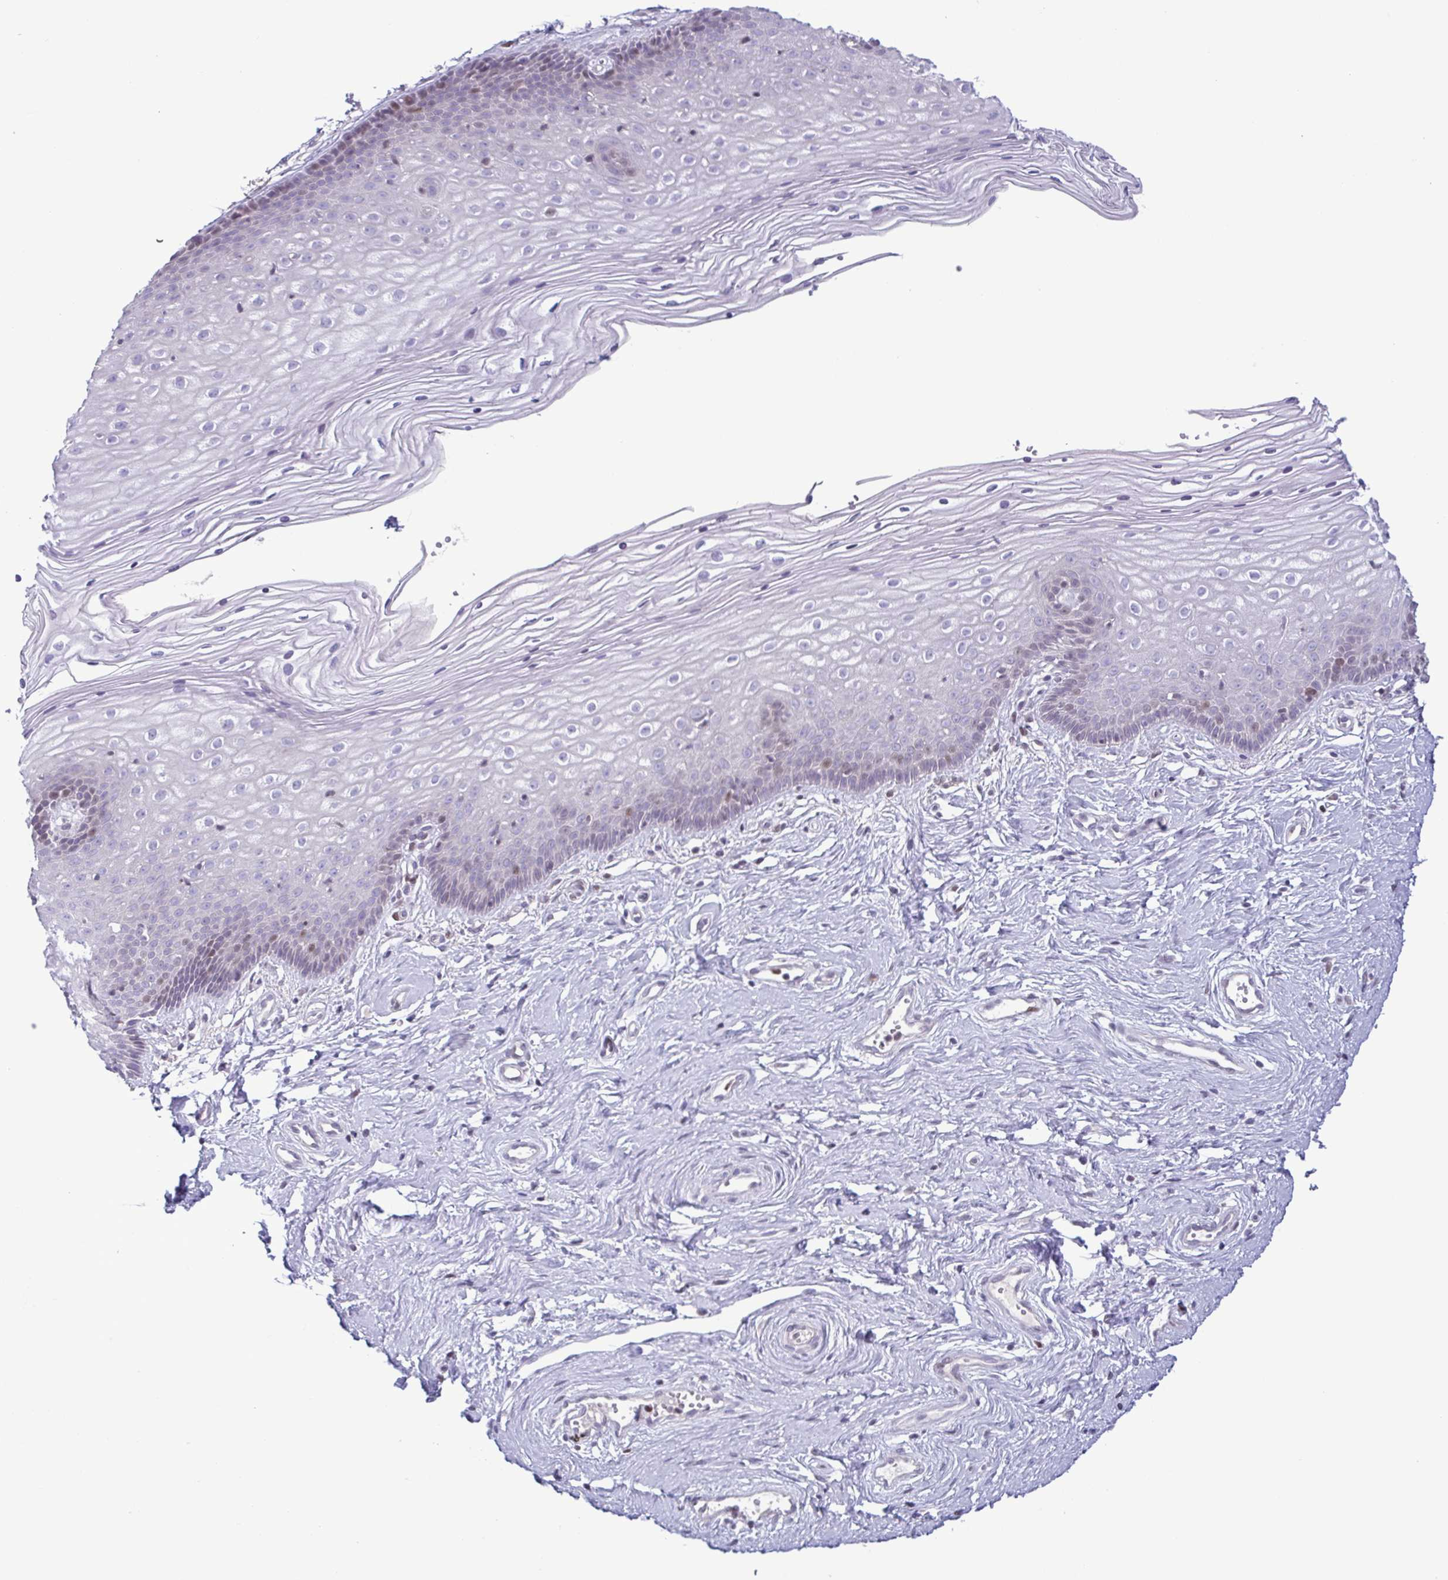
{"staining": {"intensity": "weak", "quantity": "<25%", "location": "nuclear"}, "tissue": "vagina", "cell_type": "Squamous epithelial cells", "image_type": "normal", "snomed": [{"axis": "morphology", "description": "Normal tissue, NOS"}, {"axis": "topography", "description": "Vagina"}], "caption": "Immunohistochemistry (IHC) of normal human vagina exhibits no positivity in squamous epithelial cells.", "gene": "IRF1", "patient": {"sex": "female", "age": 38}}